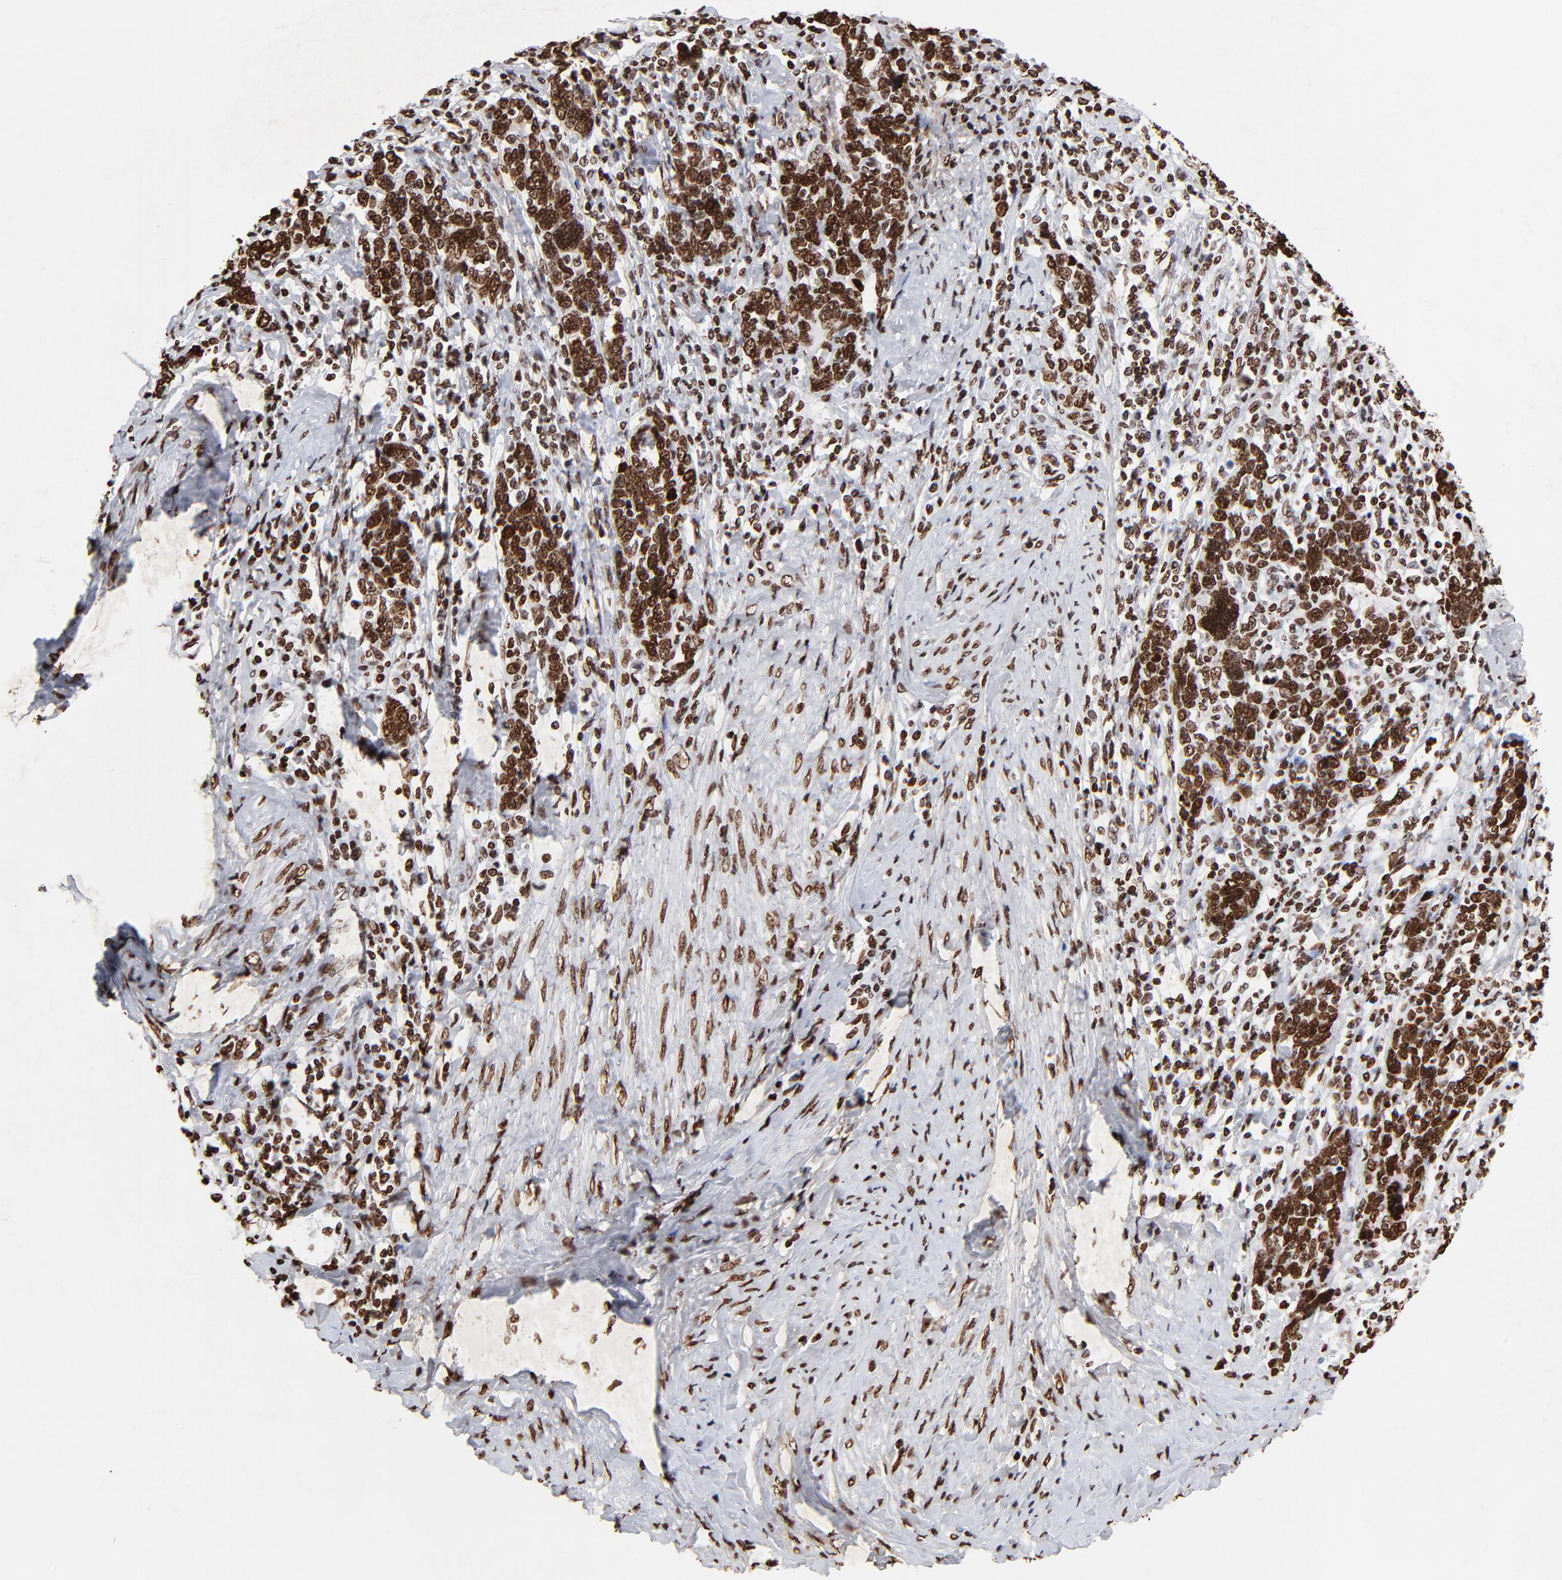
{"staining": {"intensity": "strong", "quantity": ">75%", "location": "nuclear"}, "tissue": "cervical cancer", "cell_type": "Tumor cells", "image_type": "cancer", "snomed": [{"axis": "morphology", "description": "Squamous cell carcinoma, NOS"}, {"axis": "topography", "description": "Cervix"}], "caption": "Immunohistochemistry staining of cervical squamous cell carcinoma, which shows high levels of strong nuclear positivity in about >75% of tumor cells indicating strong nuclear protein expression. The staining was performed using DAB (3,3'-diaminobenzidine) (brown) for protein detection and nuclei were counterstained in hematoxylin (blue).", "gene": "FBH1", "patient": {"sex": "female", "age": 41}}